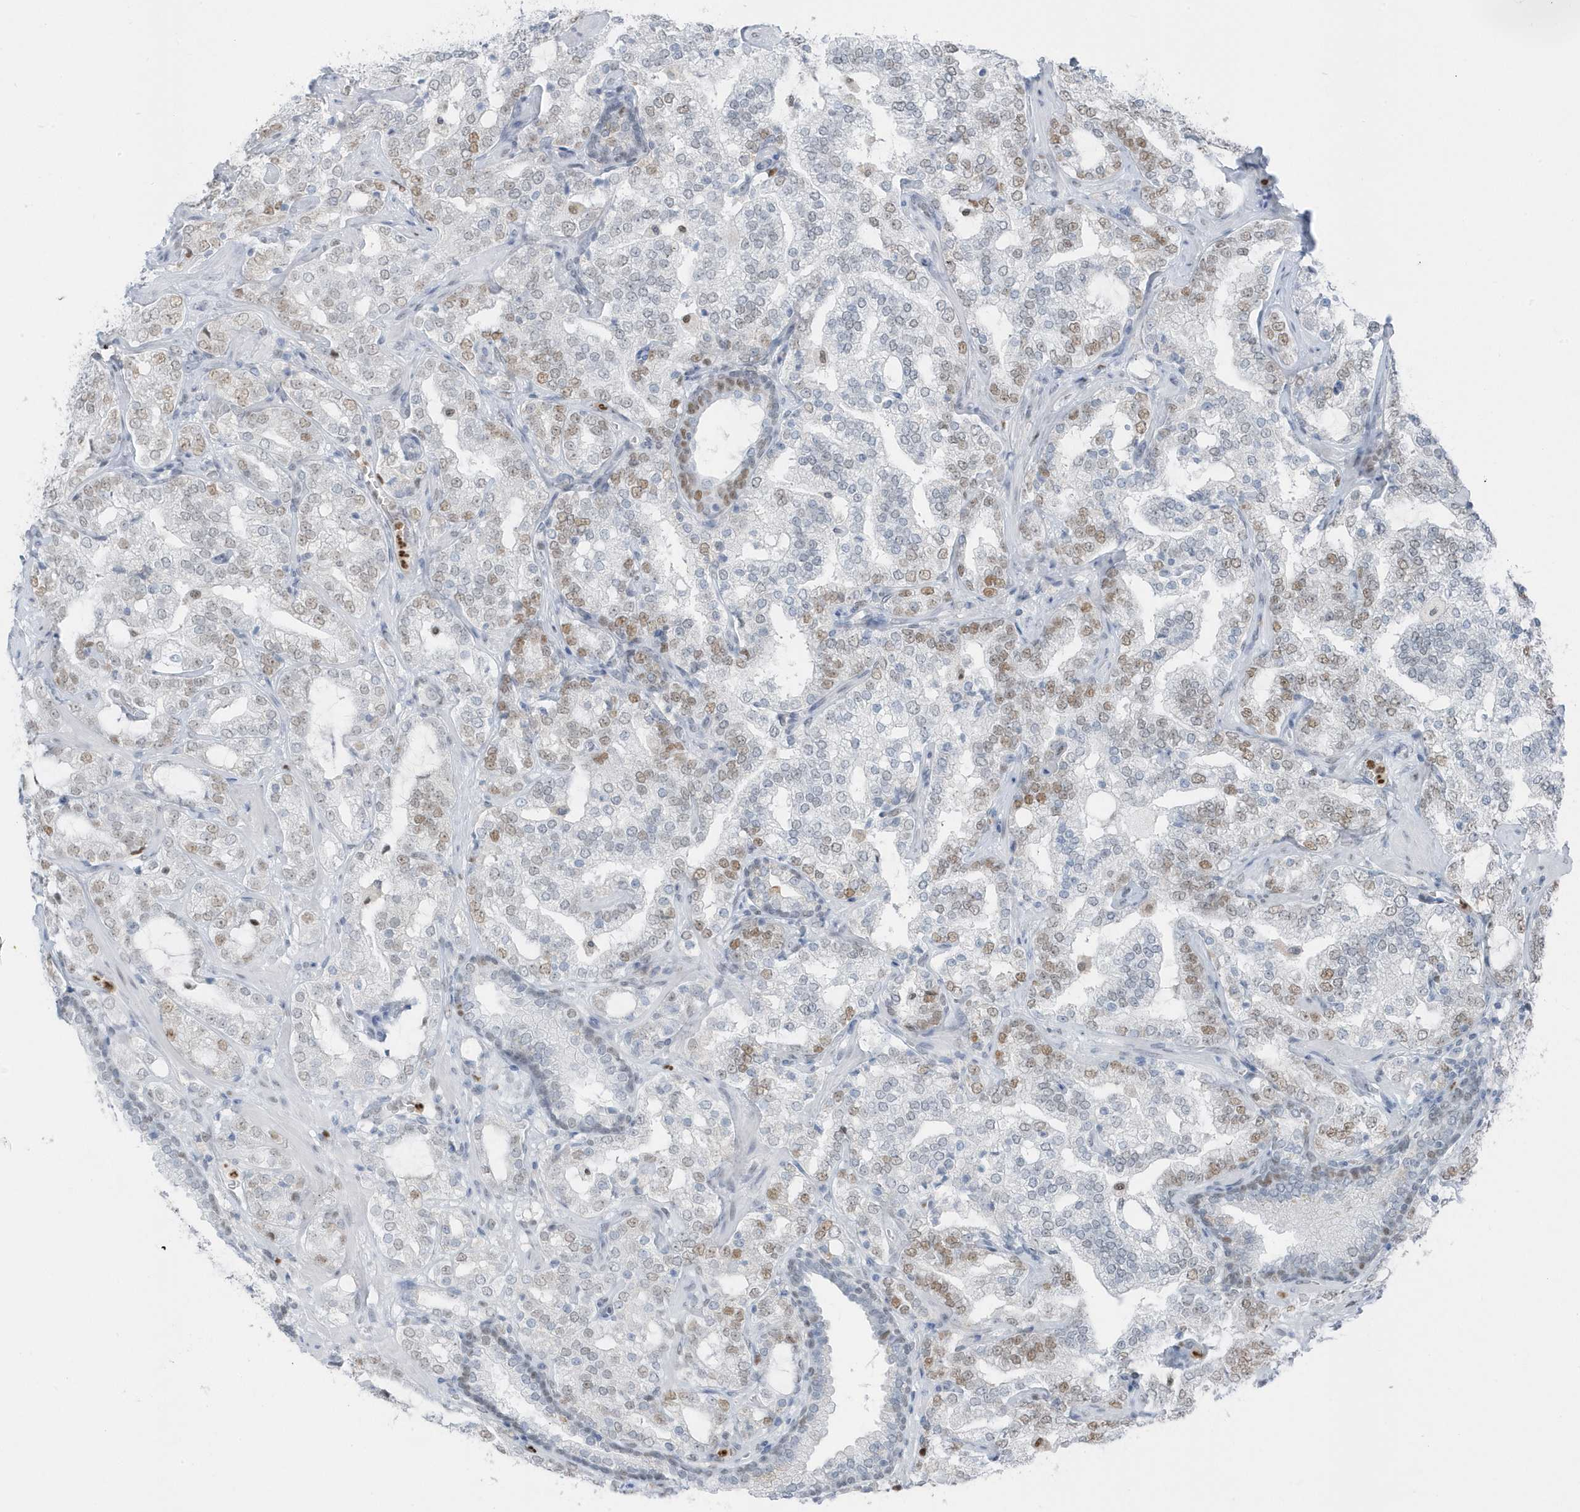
{"staining": {"intensity": "moderate", "quantity": "<25%", "location": "nuclear"}, "tissue": "prostate cancer", "cell_type": "Tumor cells", "image_type": "cancer", "snomed": [{"axis": "morphology", "description": "Adenocarcinoma, High grade"}, {"axis": "topography", "description": "Prostate"}], "caption": "Immunohistochemistry of human high-grade adenocarcinoma (prostate) shows low levels of moderate nuclear staining in about <25% of tumor cells. The protein is stained brown, and the nuclei are stained in blue (DAB (3,3'-diaminobenzidine) IHC with brightfield microscopy, high magnification).", "gene": "SMIM34", "patient": {"sex": "male", "age": 64}}